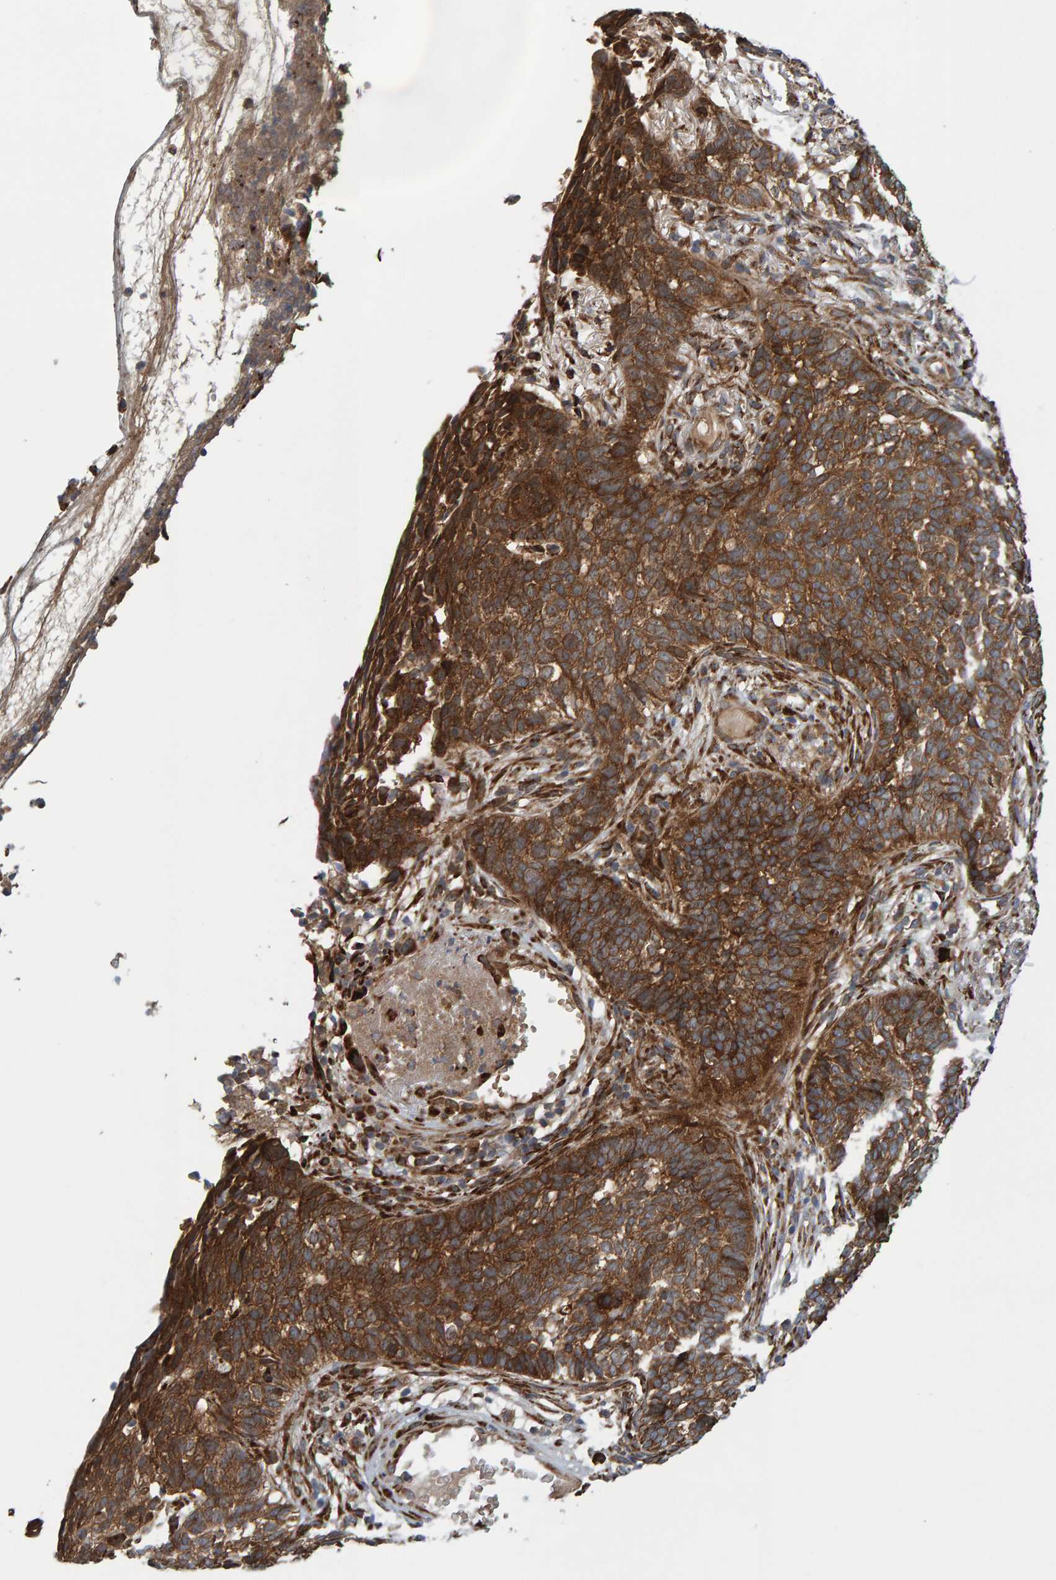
{"staining": {"intensity": "strong", "quantity": ">75%", "location": "cytoplasmic/membranous"}, "tissue": "skin cancer", "cell_type": "Tumor cells", "image_type": "cancer", "snomed": [{"axis": "morphology", "description": "Basal cell carcinoma"}, {"axis": "topography", "description": "Skin"}], "caption": "Immunohistochemical staining of human skin cancer shows strong cytoplasmic/membranous protein positivity in about >75% of tumor cells.", "gene": "BAIAP2", "patient": {"sex": "male", "age": 85}}